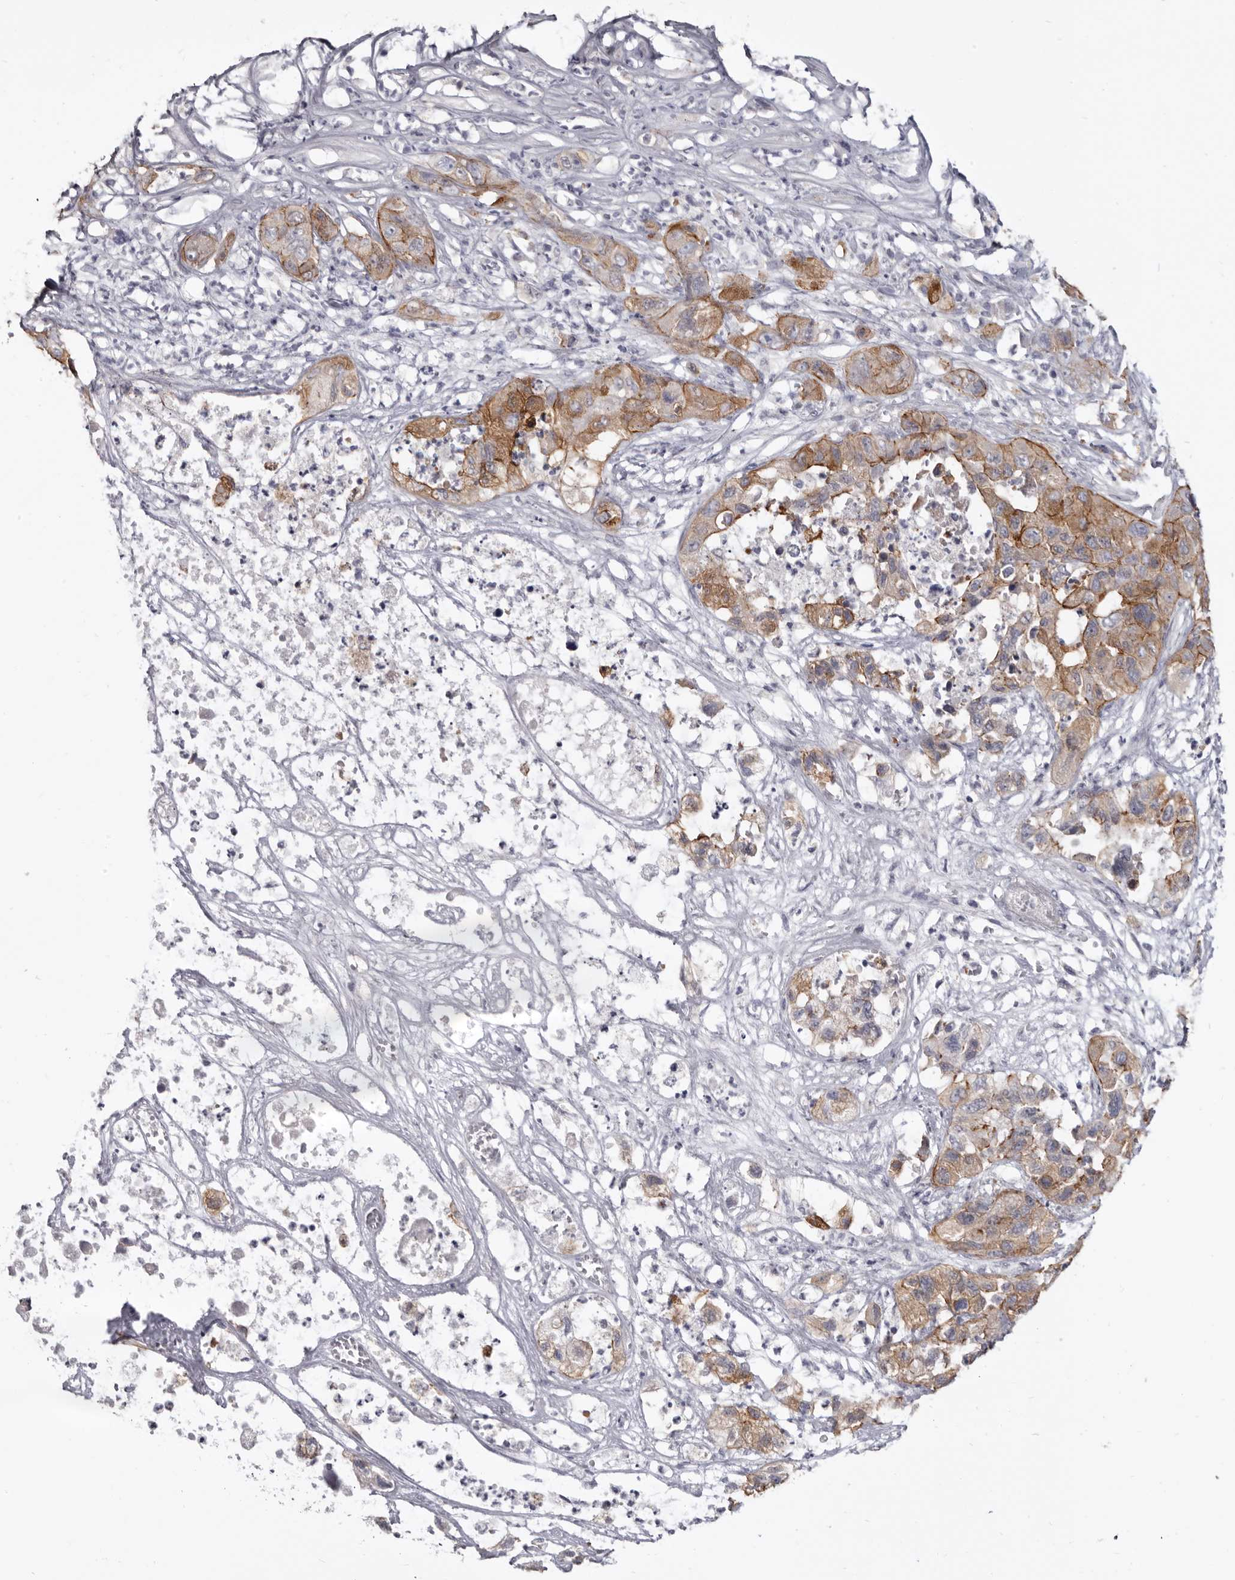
{"staining": {"intensity": "moderate", "quantity": ">75%", "location": "cytoplasmic/membranous"}, "tissue": "pancreatic cancer", "cell_type": "Tumor cells", "image_type": "cancer", "snomed": [{"axis": "morphology", "description": "Adenocarcinoma, NOS"}, {"axis": "topography", "description": "Pancreas"}], "caption": "IHC (DAB (3,3'-diaminobenzidine)) staining of human adenocarcinoma (pancreatic) shows moderate cytoplasmic/membranous protein positivity in about >75% of tumor cells.", "gene": "CGN", "patient": {"sex": "female", "age": 78}}